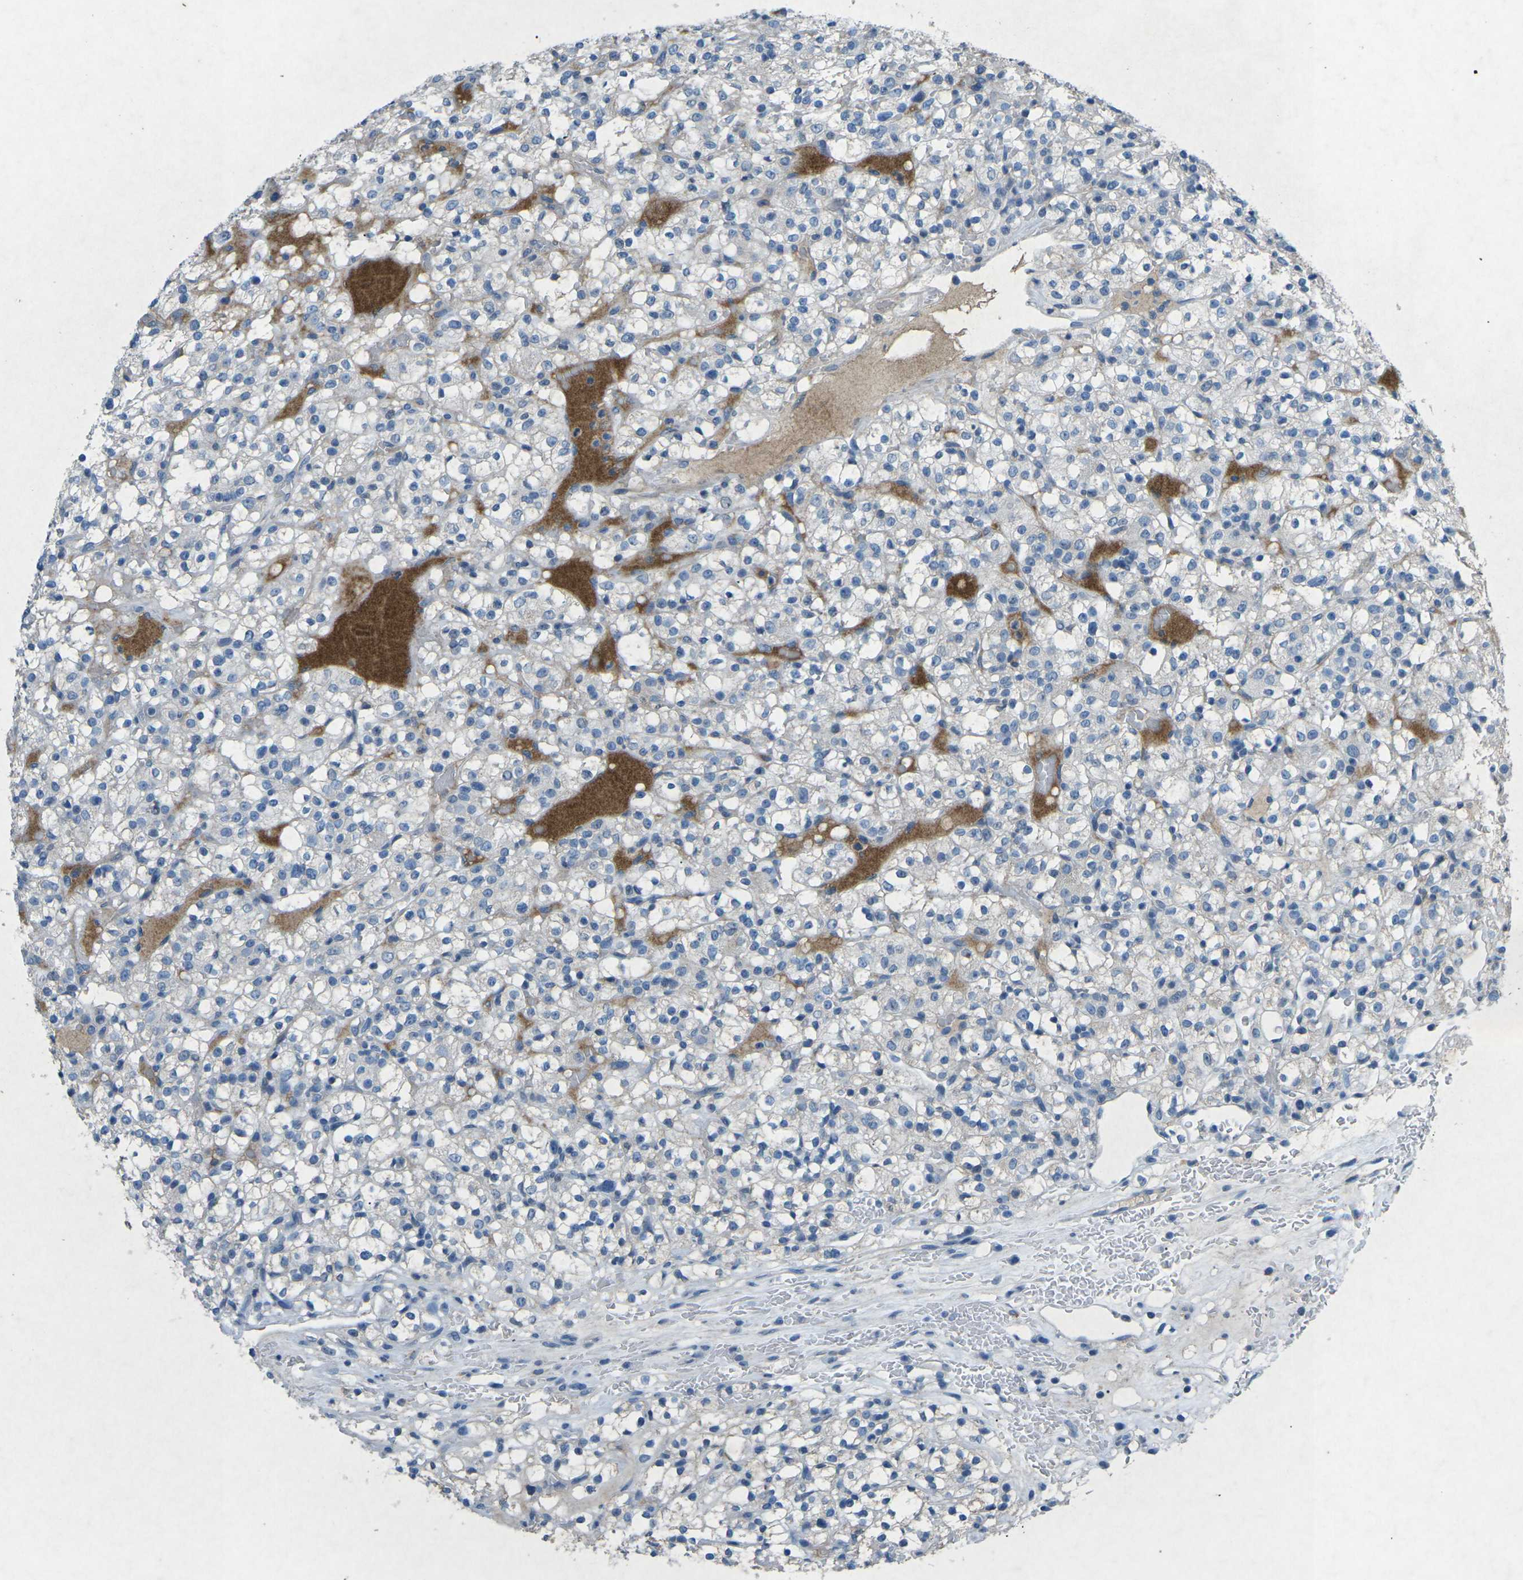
{"staining": {"intensity": "negative", "quantity": "none", "location": "none"}, "tissue": "renal cancer", "cell_type": "Tumor cells", "image_type": "cancer", "snomed": [{"axis": "morphology", "description": "Normal tissue, NOS"}, {"axis": "morphology", "description": "Adenocarcinoma, NOS"}, {"axis": "topography", "description": "Kidney"}], "caption": "This photomicrograph is of renal cancer (adenocarcinoma) stained with immunohistochemistry (IHC) to label a protein in brown with the nuclei are counter-stained blue. There is no expression in tumor cells. (DAB immunohistochemistry (IHC) visualized using brightfield microscopy, high magnification).", "gene": "A1BG", "patient": {"sex": "female", "age": 72}}